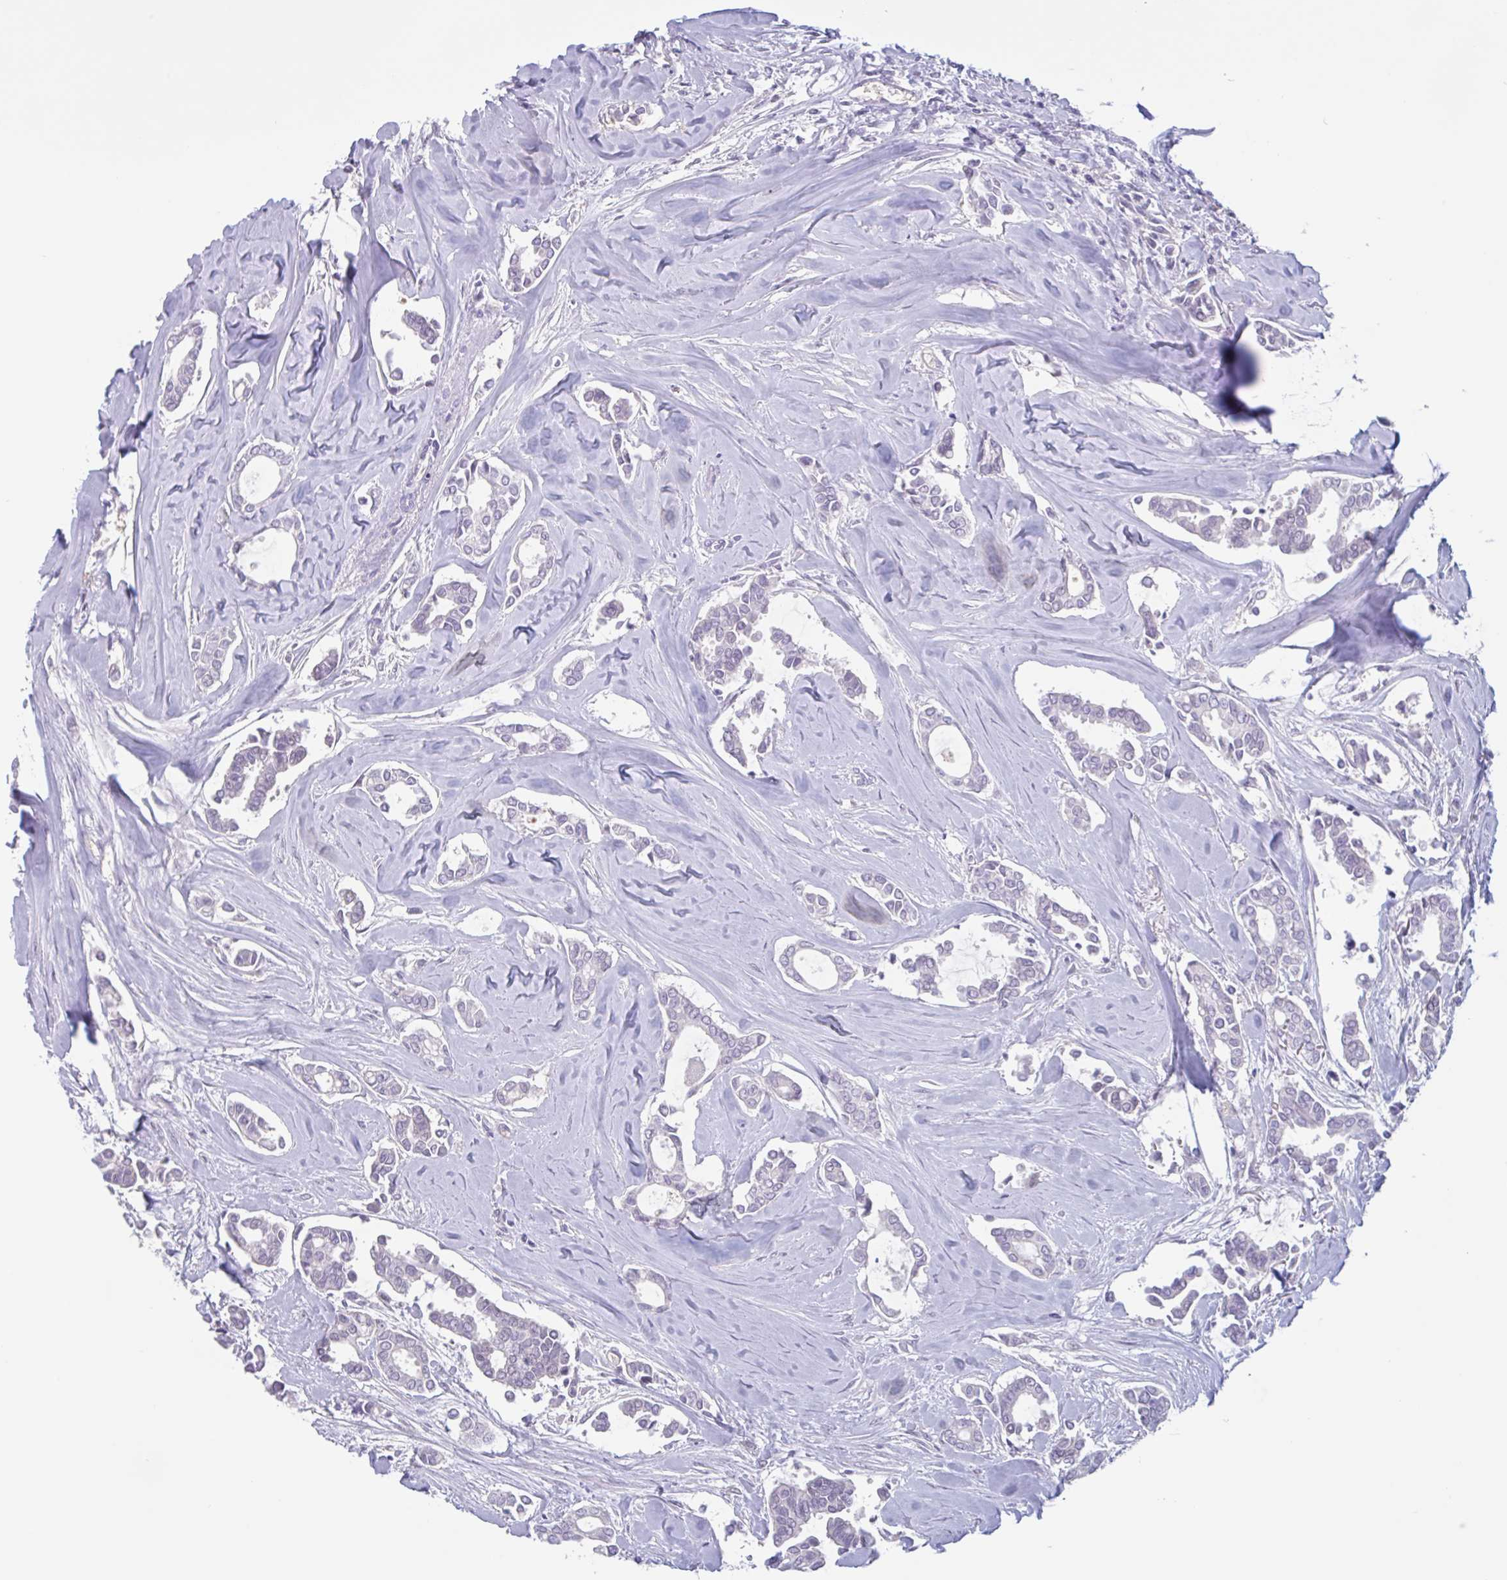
{"staining": {"intensity": "negative", "quantity": "none", "location": "none"}, "tissue": "breast cancer", "cell_type": "Tumor cells", "image_type": "cancer", "snomed": [{"axis": "morphology", "description": "Duct carcinoma"}, {"axis": "topography", "description": "Breast"}], "caption": "Breast cancer (infiltrating ductal carcinoma) was stained to show a protein in brown. There is no significant expression in tumor cells. (DAB immunohistochemistry, high magnification).", "gene": "RHAG", "patient": {"sex": "female", "age": 84}}